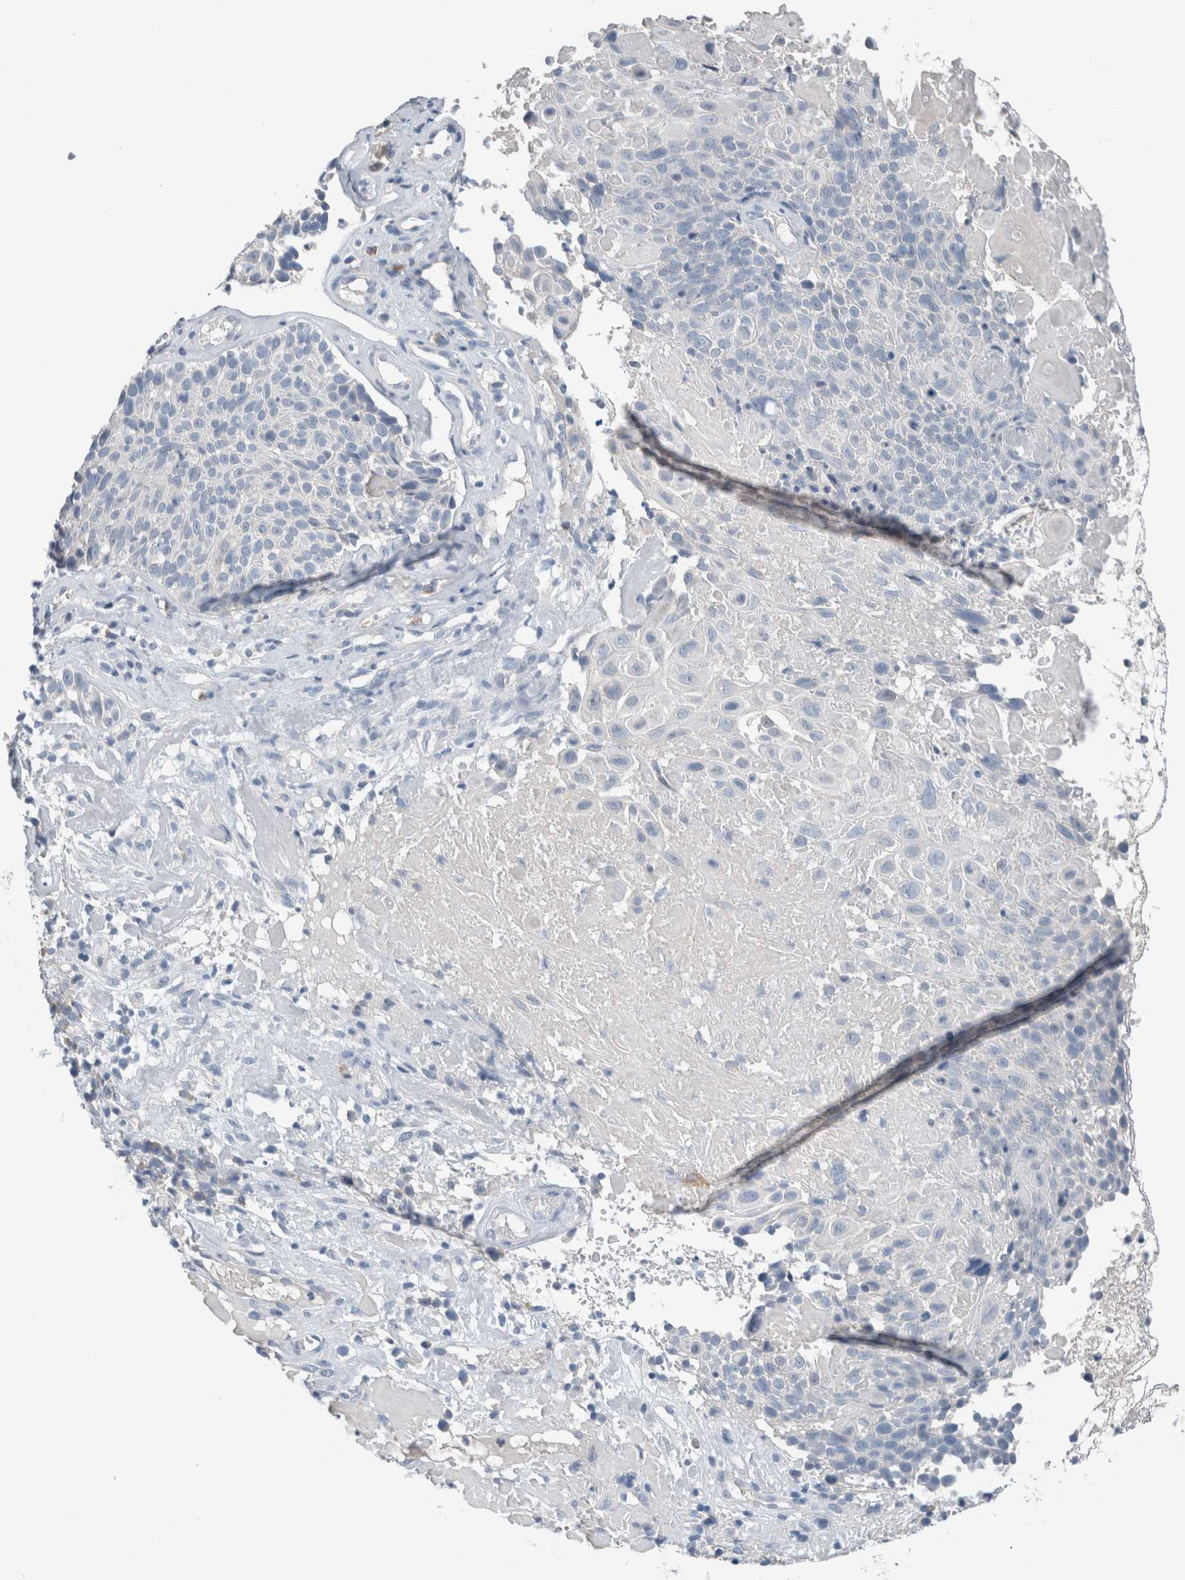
{"staining": {"intensity": "negative", "quantity": "none", "location": "none"}, "tissue": "cervical cancer", "cell_type": "Tumor cells", "image_type": "cancer", "snomed": [{"axis": "morphology", "description": "Squamous cell carcinoma, NOS"}, {"axis": "topography", "description": "Cervix"}], "caption": "Cervical squamous cell carcinoma was stained to show a protein in brown. There is no significant positivity in tumor cells. Brightfield microscopy of immunohistochemistry stained with DAB (3,3'-diaminobenzidine) (brown) and hematoxylin (blue), captured at high magnification.", "gene": "DUOX1", "patient": {"sex": "female", "age": 74}}